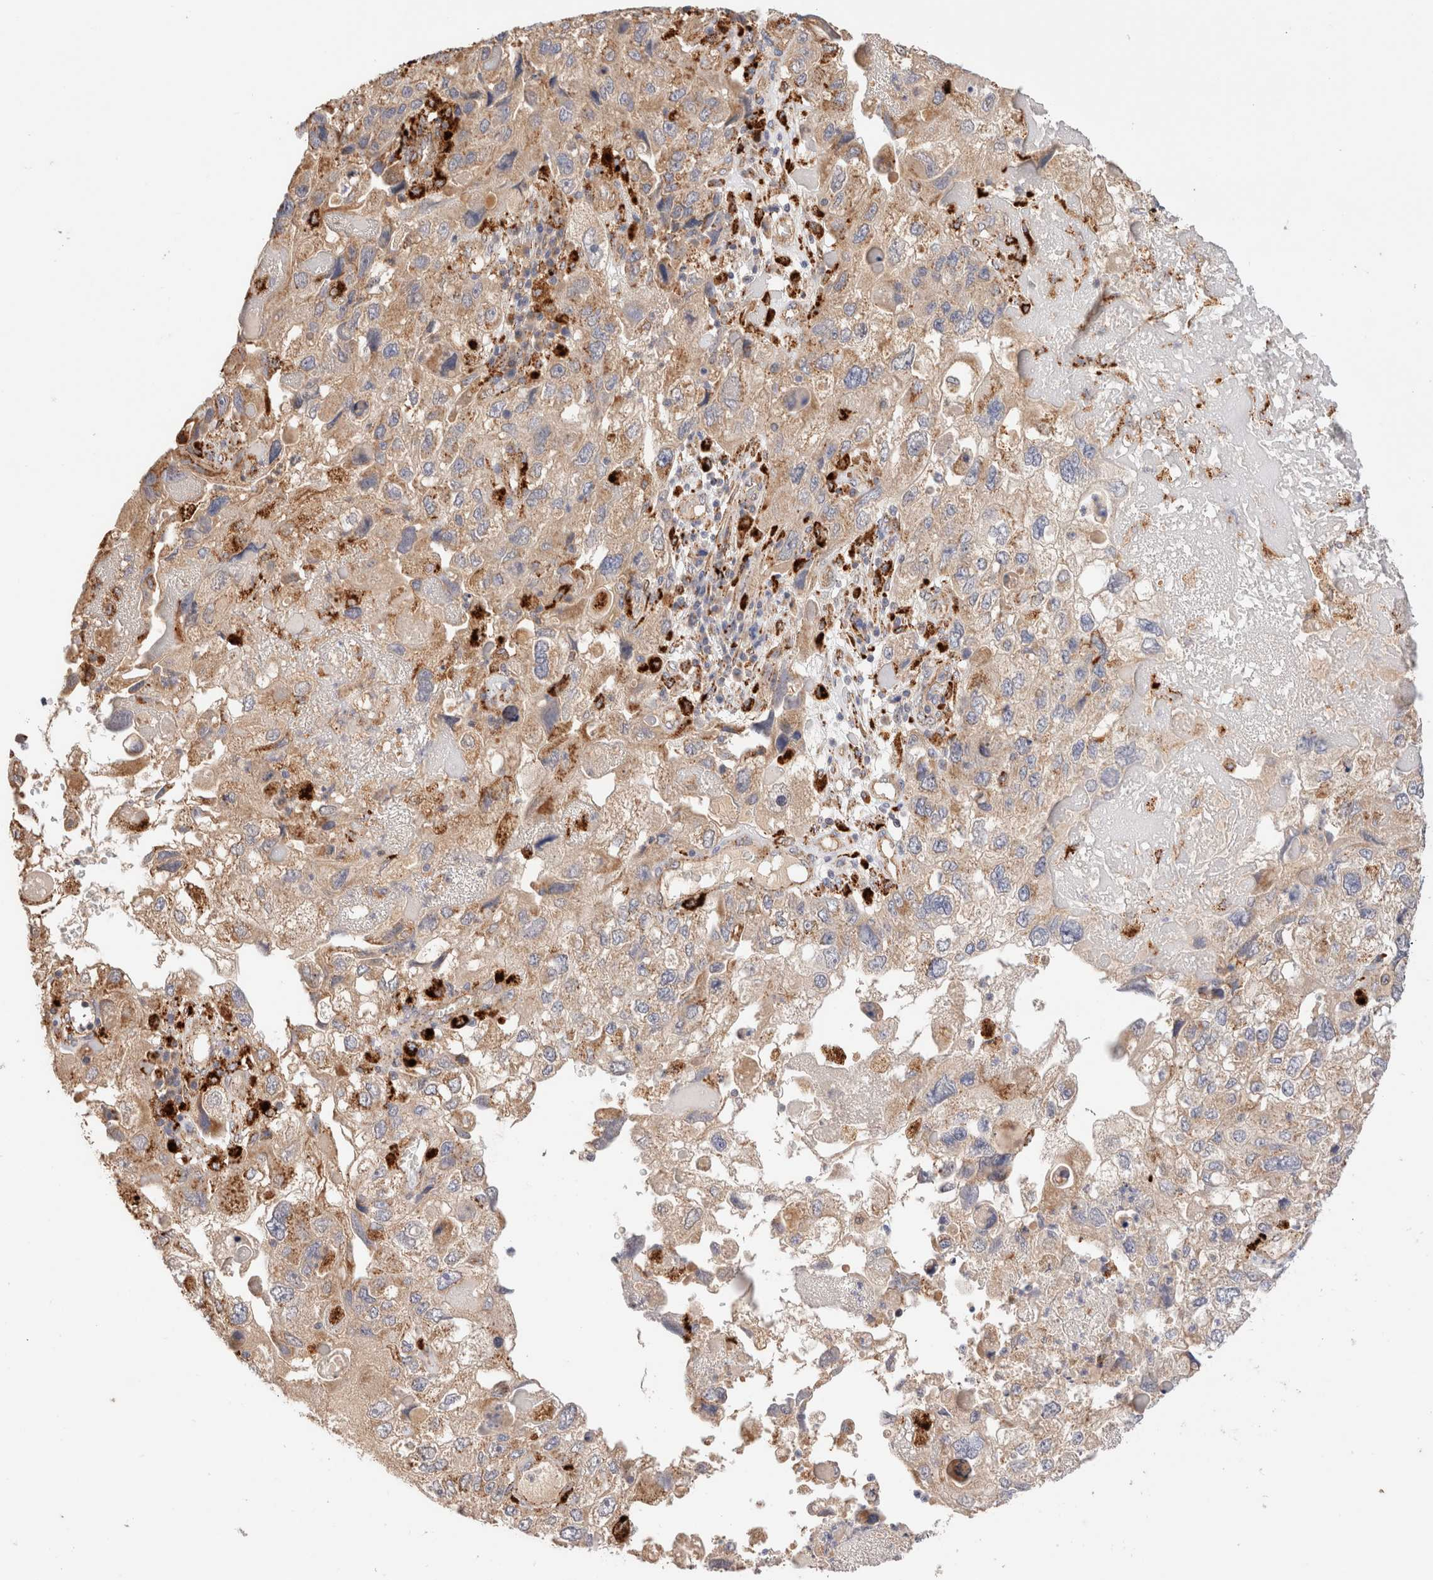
{"staining": {"intensity": "weak", "quantity": ">75%", "location": "cytoplasmic/membranous"}, "tissue": "endometrial cancer", "cell_type": "Tumor cells", "image_type": "cancer", "snomed": [{"axis": "morphology", "description": "Adenocarcinoma, NOS"}, {"axis": "topography", "description": "Endometrium"}], "caption": "This photomicrograph demonstrates endometrial adenocarcinoma stained with immunohistochemistry to label a protein in brown. The cytoplasmic/membranous of tumor cells show weak positivity for the protein. Nuclei are counter-stained blue.", "gene": "RABEPK", "patient": {"sex": "female", "age": 49}}